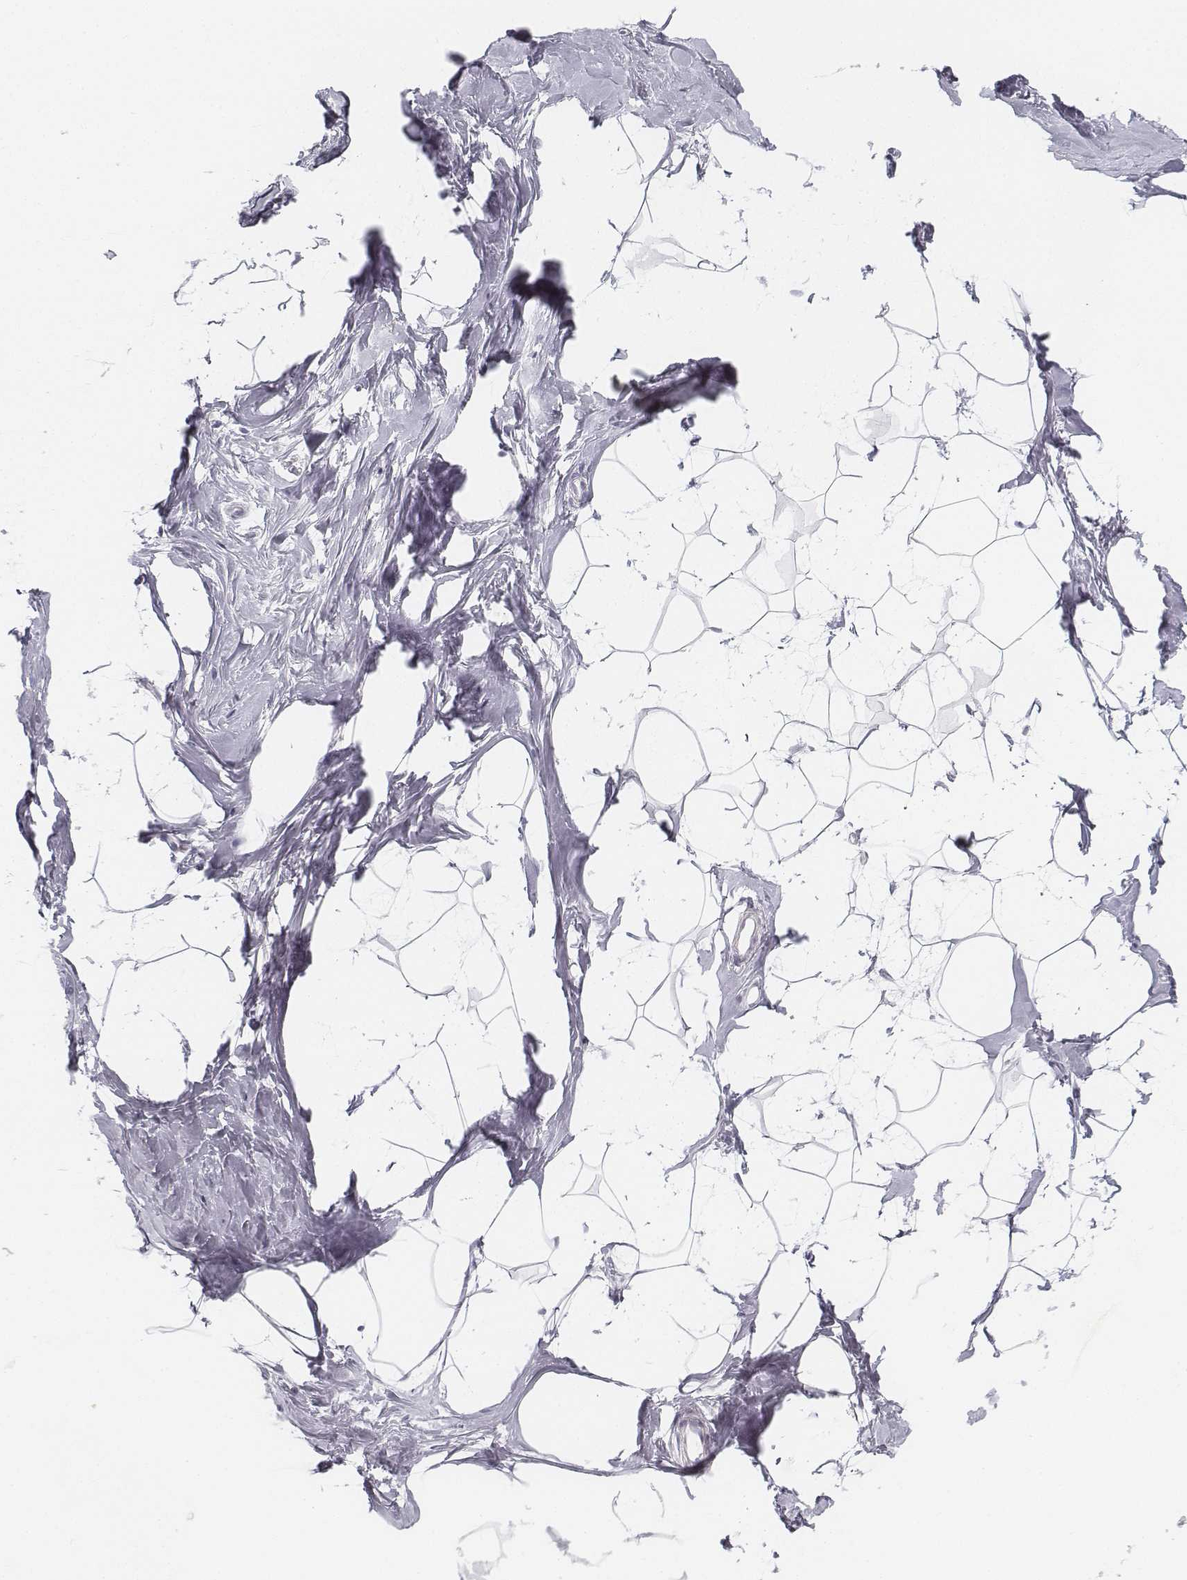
{"staining": {"intensity": "negative", "quantity": "none", "location": "none"}, "tissue": "breast", "cell_type": "Adipocytes", "image_type": "normal", "snomed": [{"axis": "morphology", "description": "Normal tissue, NOS"}, {"axis": "topography", "description": "Breast"}], "caption": "Protein analysis of unremarkable breast exhibits no significant staining in adipocytes. The staining is performed using DAB (3,3'-diaminobenzidine) brown chromogen with nuclei counter-stained in using hematoxylin.", "gene": "KRT25", "patient": {"sex": "female", "age": 32}}